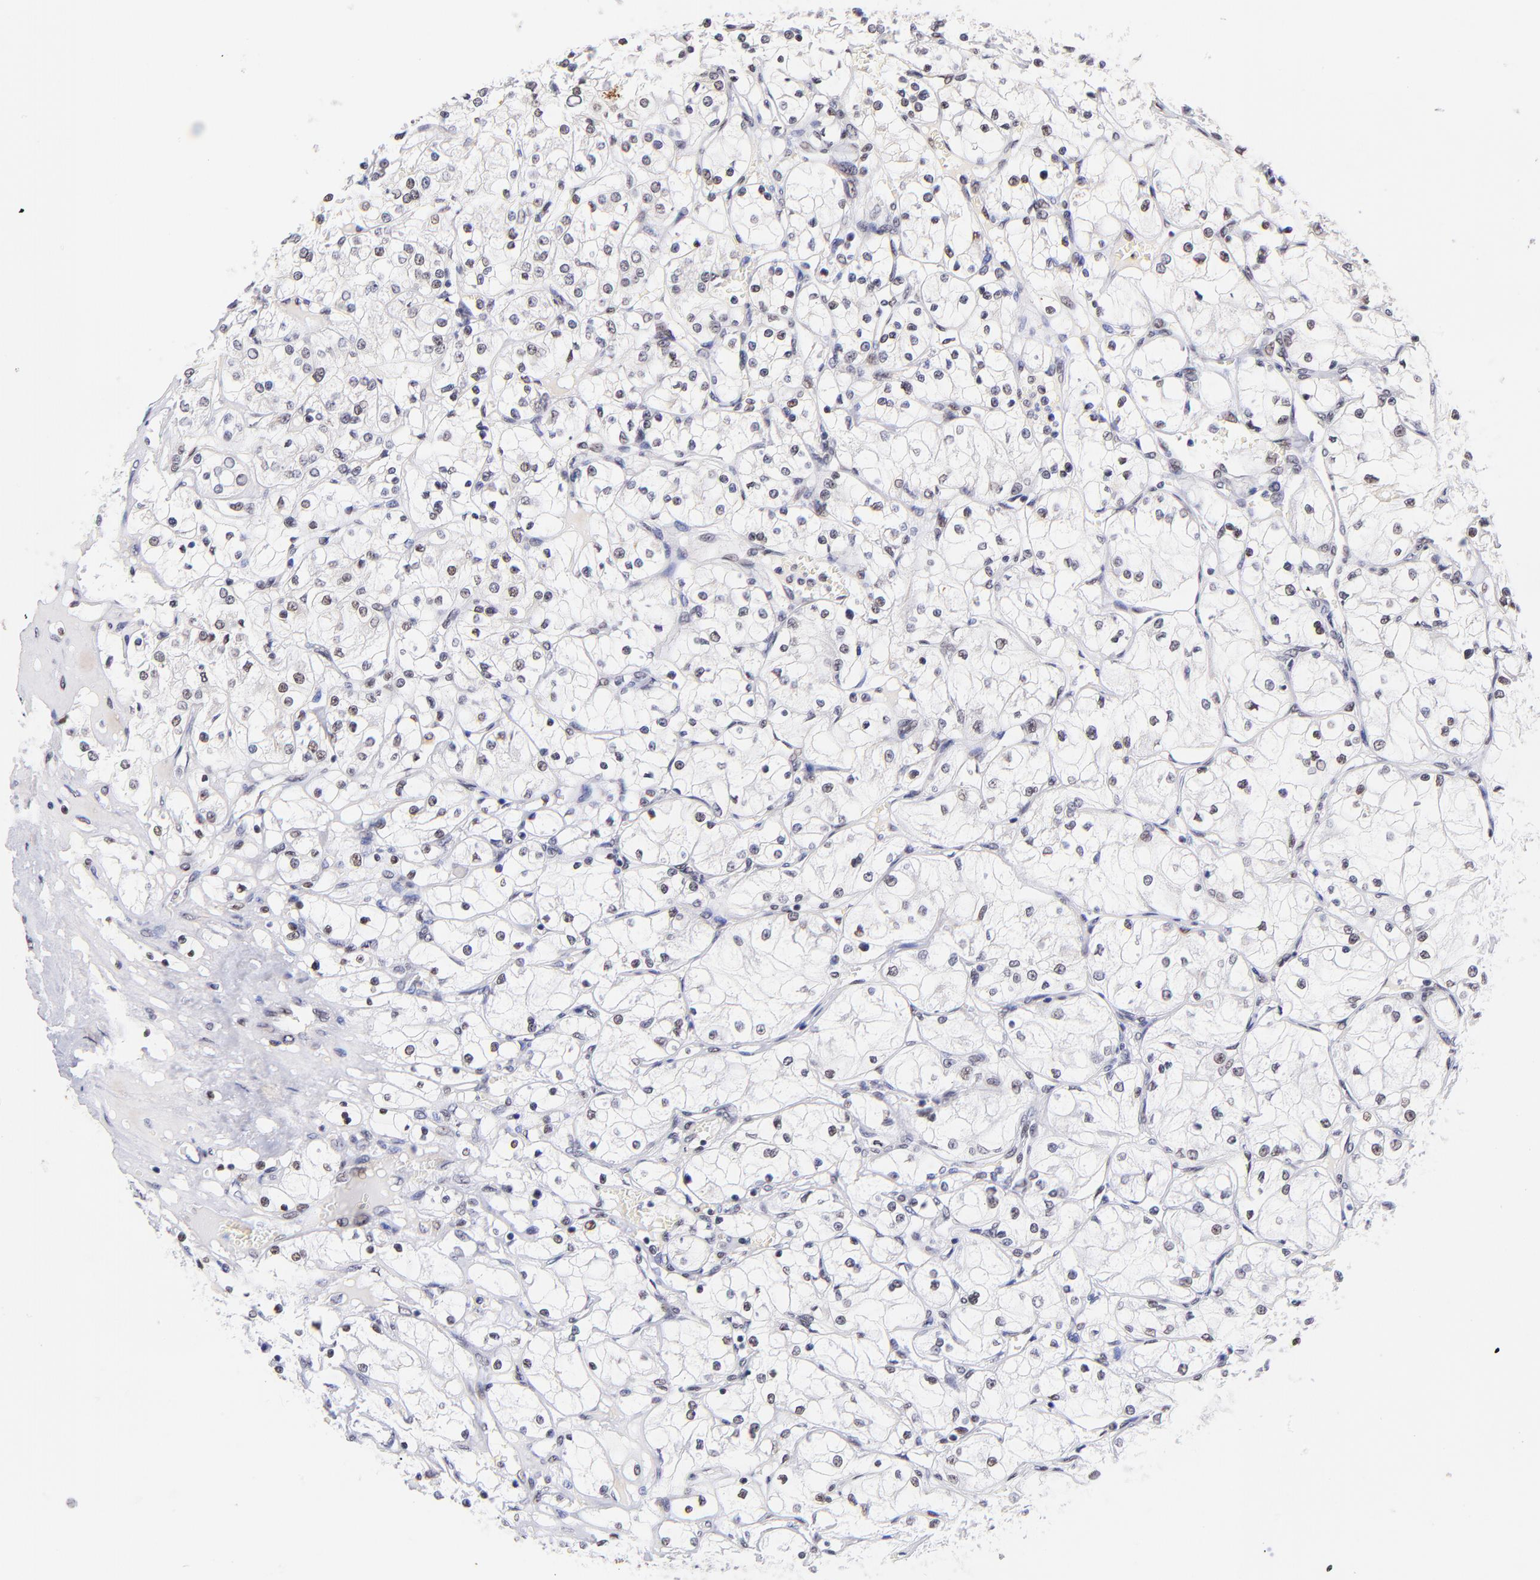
{"staining": {"intensity": "moderate", "quantity": ">75%", "location": "nuclear"}, "tissue": "renal cancer", "cell_type": "Tumor cells", "image_type": "cancer", "snomed": [{"axis": "morphology", "description": "Adenocarcinoma, NOS"}, {"axis": "topography", "description": "Kidney"}], "caption": "Protein analysis of adenocarcinoma (renal) tissue demonstrates moderate nuclear expression in approximately >75% of tumor cells.", "gene": "MIDEAS", "patient": {"sex": "male", "age": 61}}